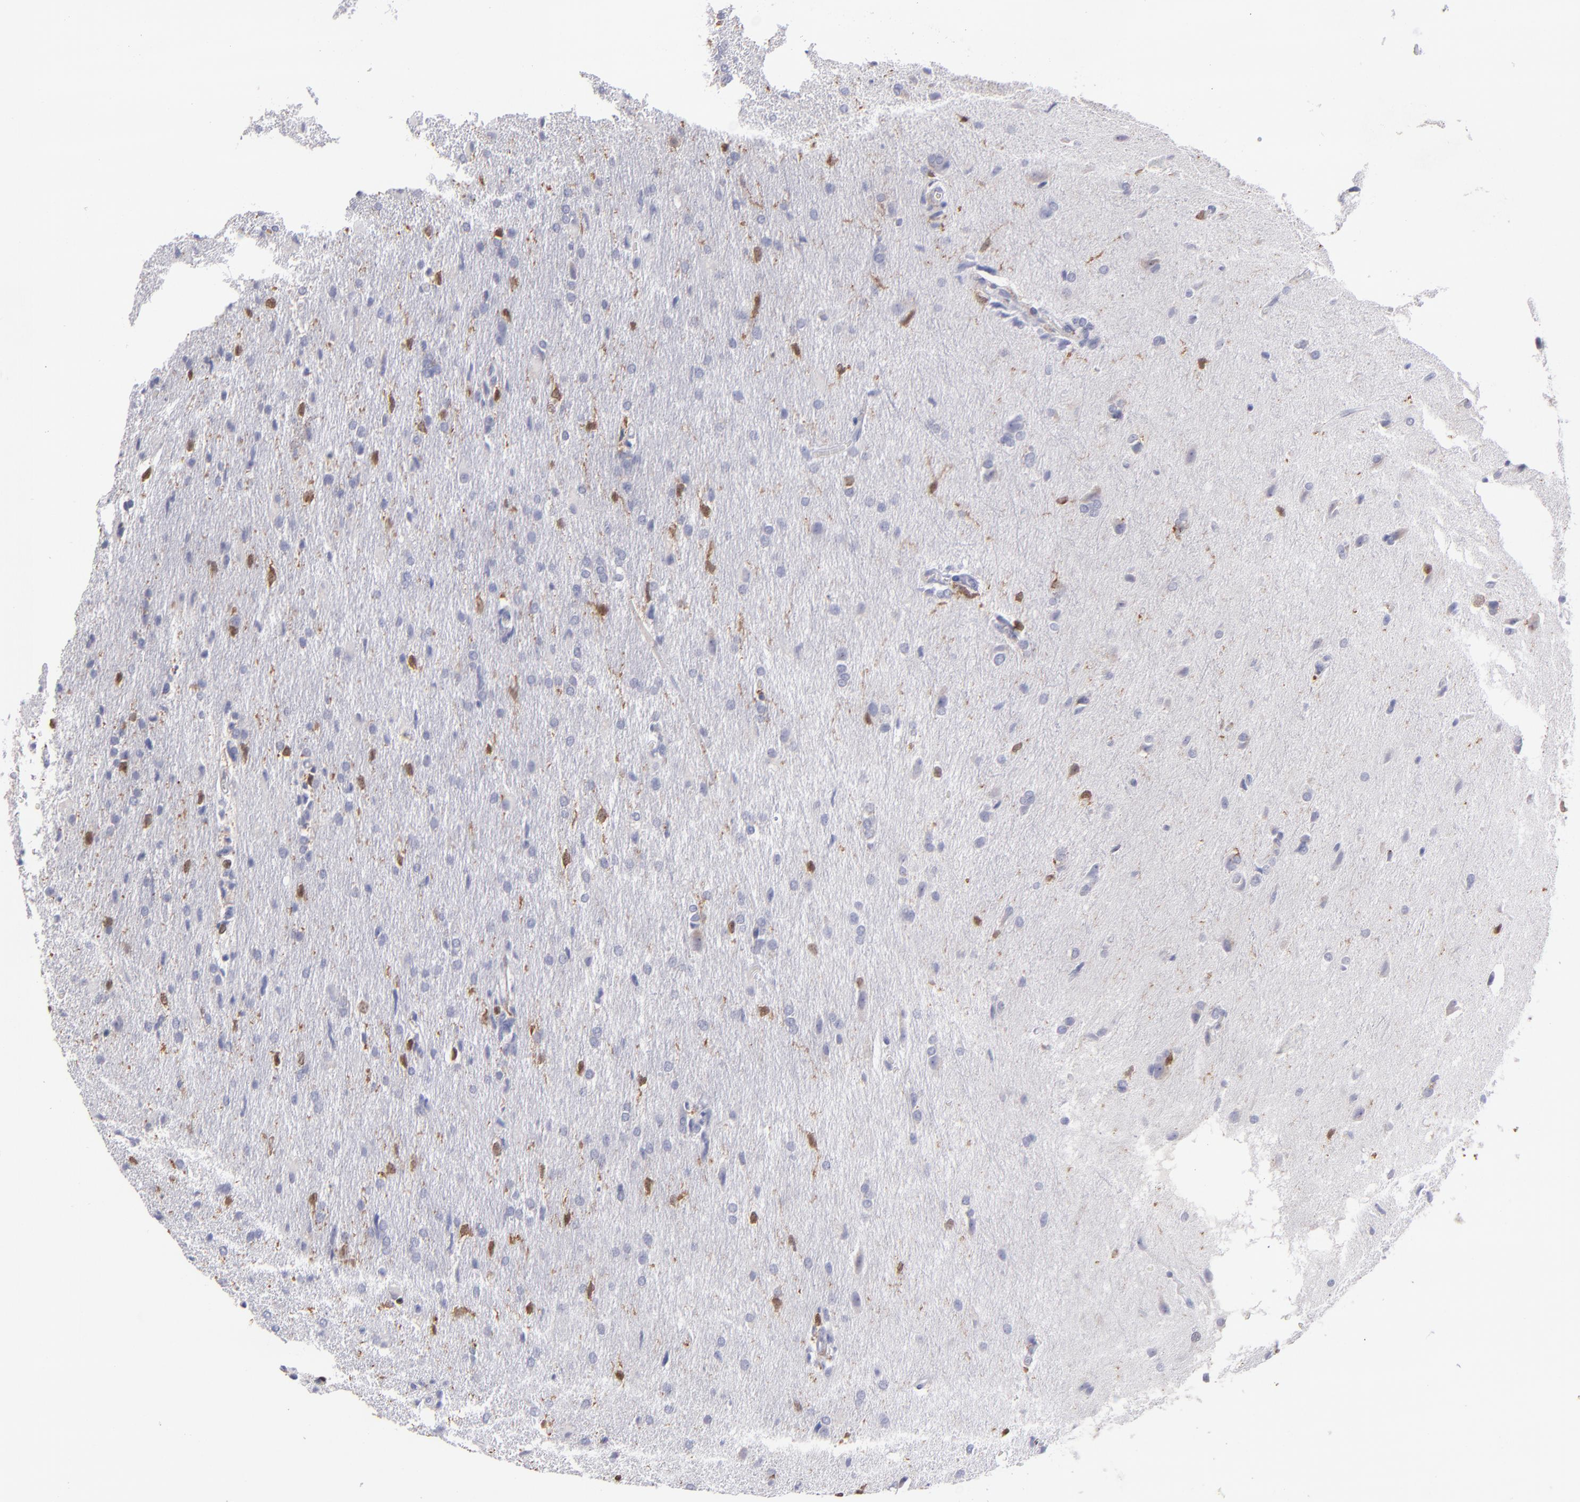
{"staining": {"intensity": "weak", "quantity": "<25%", "location": "cytoplasmic/membranous"}, "tissue": "glioma", "cell_type": "Tumor cells", "image_type": "cancer", "snomed": [{"axis": "morphology", "description": "Glioma, malignant, High grade"}, {"axis": "topography", "description": "Brain"}], "caption": "Photomicrograph shows no protein expression in tumor cells of malignant glioma (high-grade) tissue.", "gene": "PRKCD", "patient": {"sex": "male", "age": 68}}